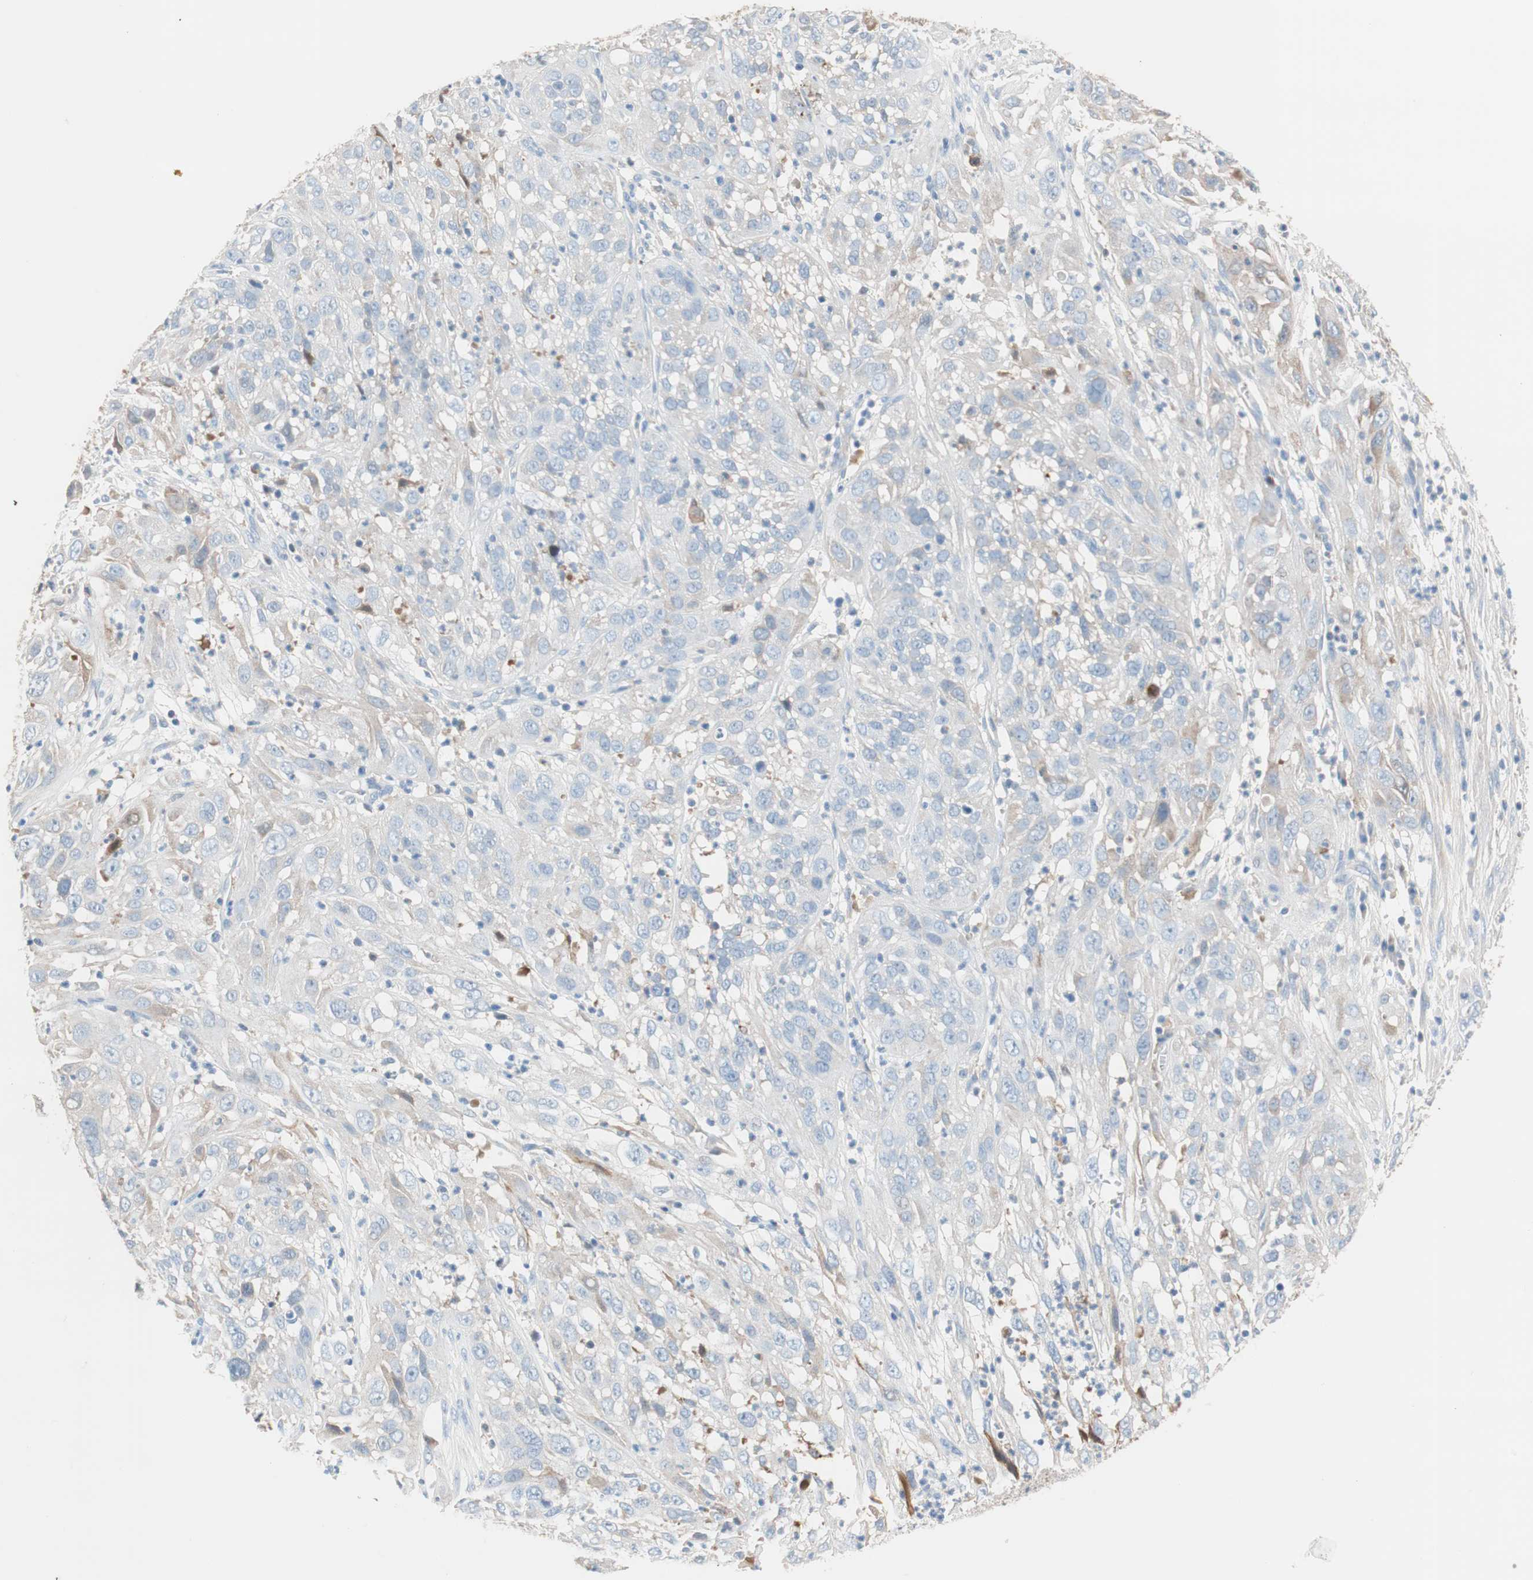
{"staining": {"intensity": "weak", "quantity": "<25%", "location": "cytoplasmic/membranous"}, "tissue": "cervical cancer", "cell_type": "Tumor cells", "image_type": "cancer", "snomed": [{"axis": "morphology", "description": "Squamous cell carcinoma, NOS"}, {"axis": "topography", "description": "Cervix"}], "caption": "Immunohistochemical staining of cervical cancer (squamous cell carcinoma) reveals no significant positivity in tumor cells. (DAB immunohistochemistry (IHC) visualized using brightfield microscopy, high magnification).", "gene": "RBP4", "patient": {"sex": "female", "age": 32}}